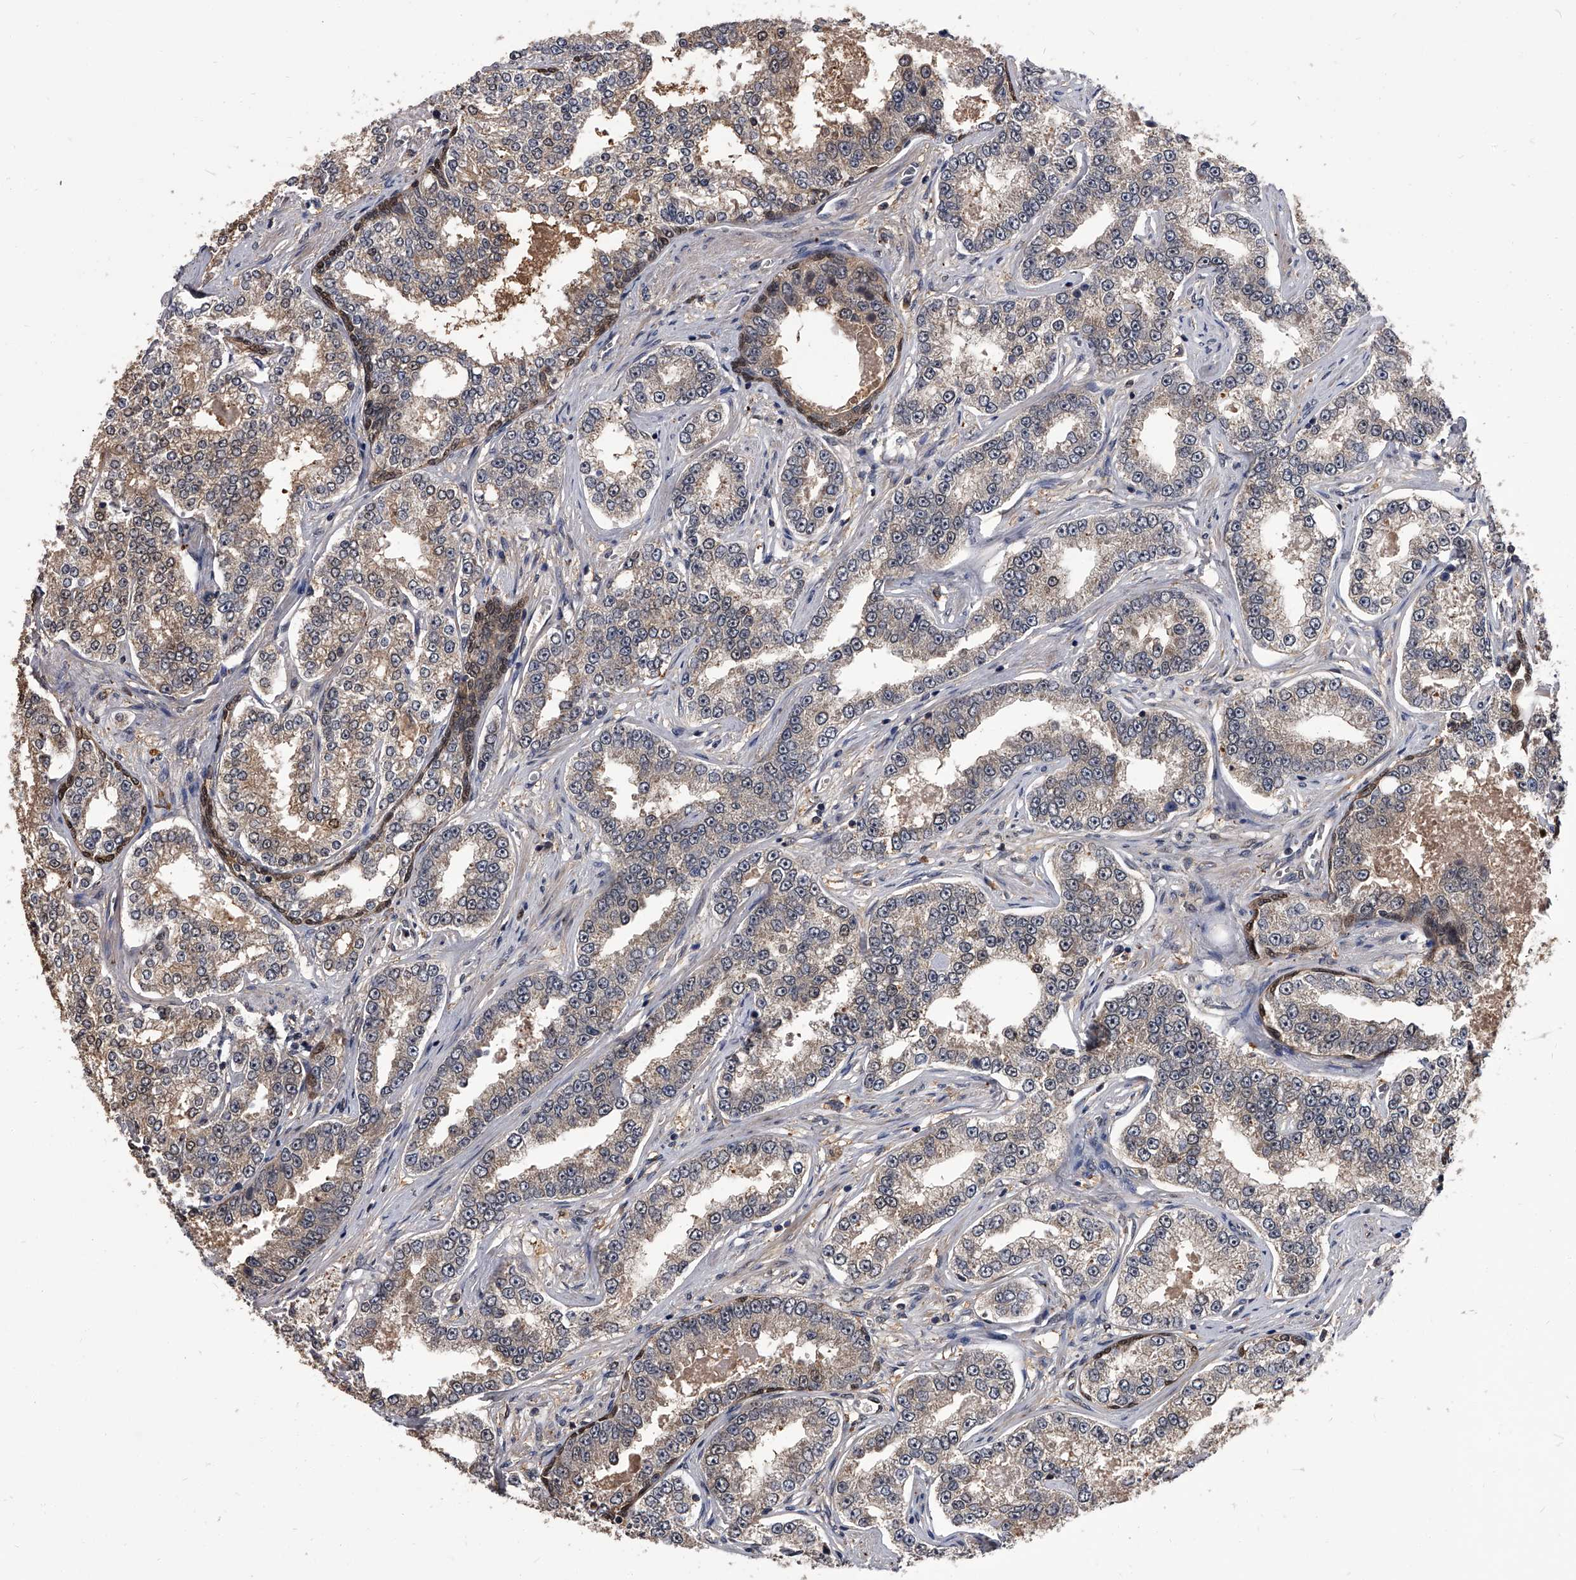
{"staining": {"intensity": "weak", "quantity": "25%-75%", "location": "cytoplasmic/membranous"}, "tissue": "prostate cancer", "cell_type": "Tumor cells", "image_type": "cancer", "snomed": [{"axis": "morphology", "description": "Normal tissue, NOS"}, {"axis": "morphology", "description": "Adenocarcinoma, High grade"}, {"axis": "topography", "description": "Prostate"}], "caption": "The histopathology image reveals immunohistochemical staining of prostate cancer (high-grade adenocarcinoma). There is weak cytoplasmic/membranous expression is present in approximately 25%-75% of tumor cells.", "gene": "SLC18B1", "patient": {"sex": "male", "age": 83}}